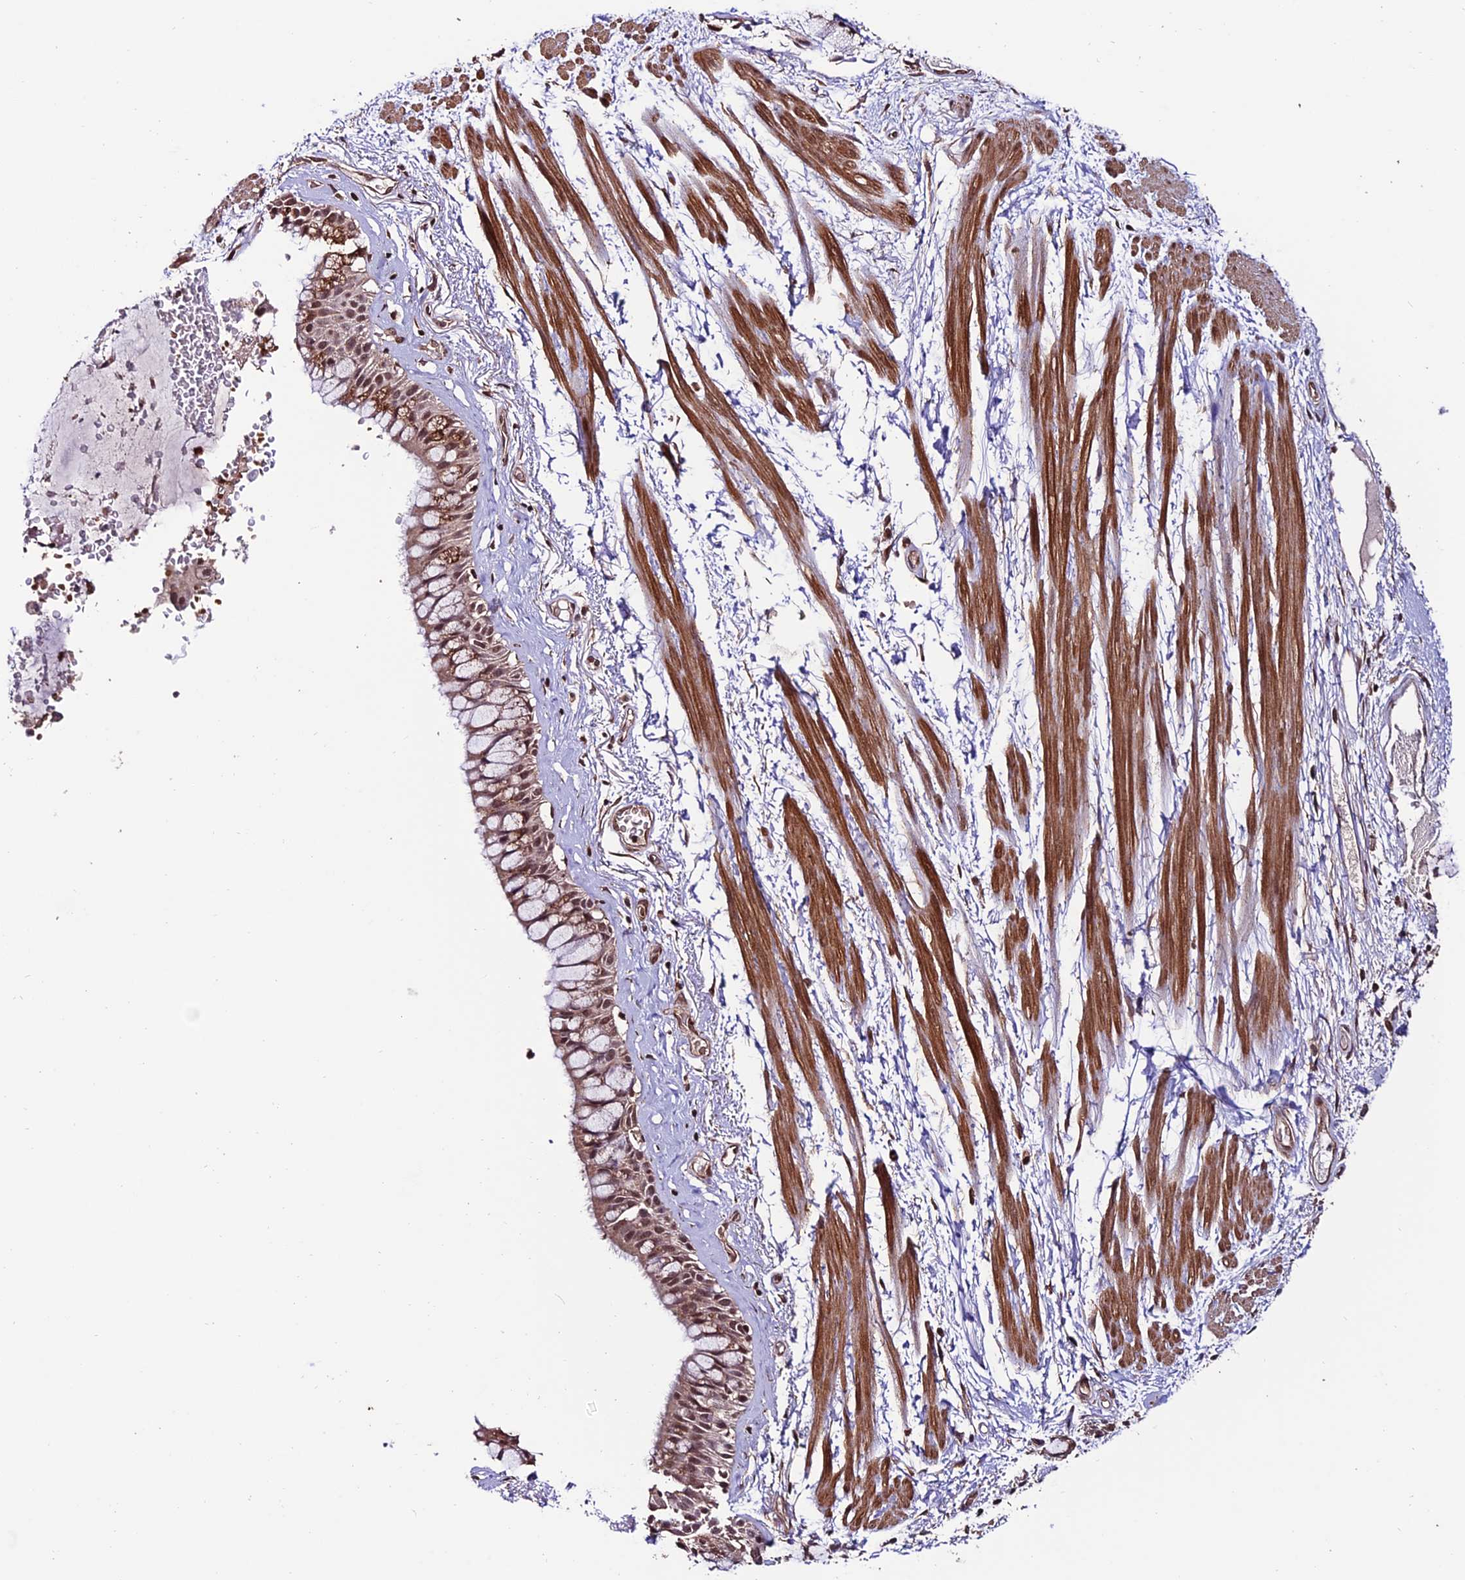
{"staining": {"intensity": "moderate", "quantity": "25%-75%", "location": "cytoplasmic/membranous"}, "tissue": "adipose tissue", "cell_type": "Adipocytes", "image_type": "normal", "snomed": [{"axis": "morphology", "description": "Normal tissue, NOS"}, {"axis": "topography", "description": "Bronchus"}], "caption": "Immunohistochemistry (IHC) photomicrograph of unremarkable adipose tissue stained for a protein (brown), which demonstrates medium levels of moderate cytoplasmic/membranous positivity in approximately 25%-75% of adipocytes.", "gene": "CABIN1", "patient": {"sex": "male", "age": 66}}